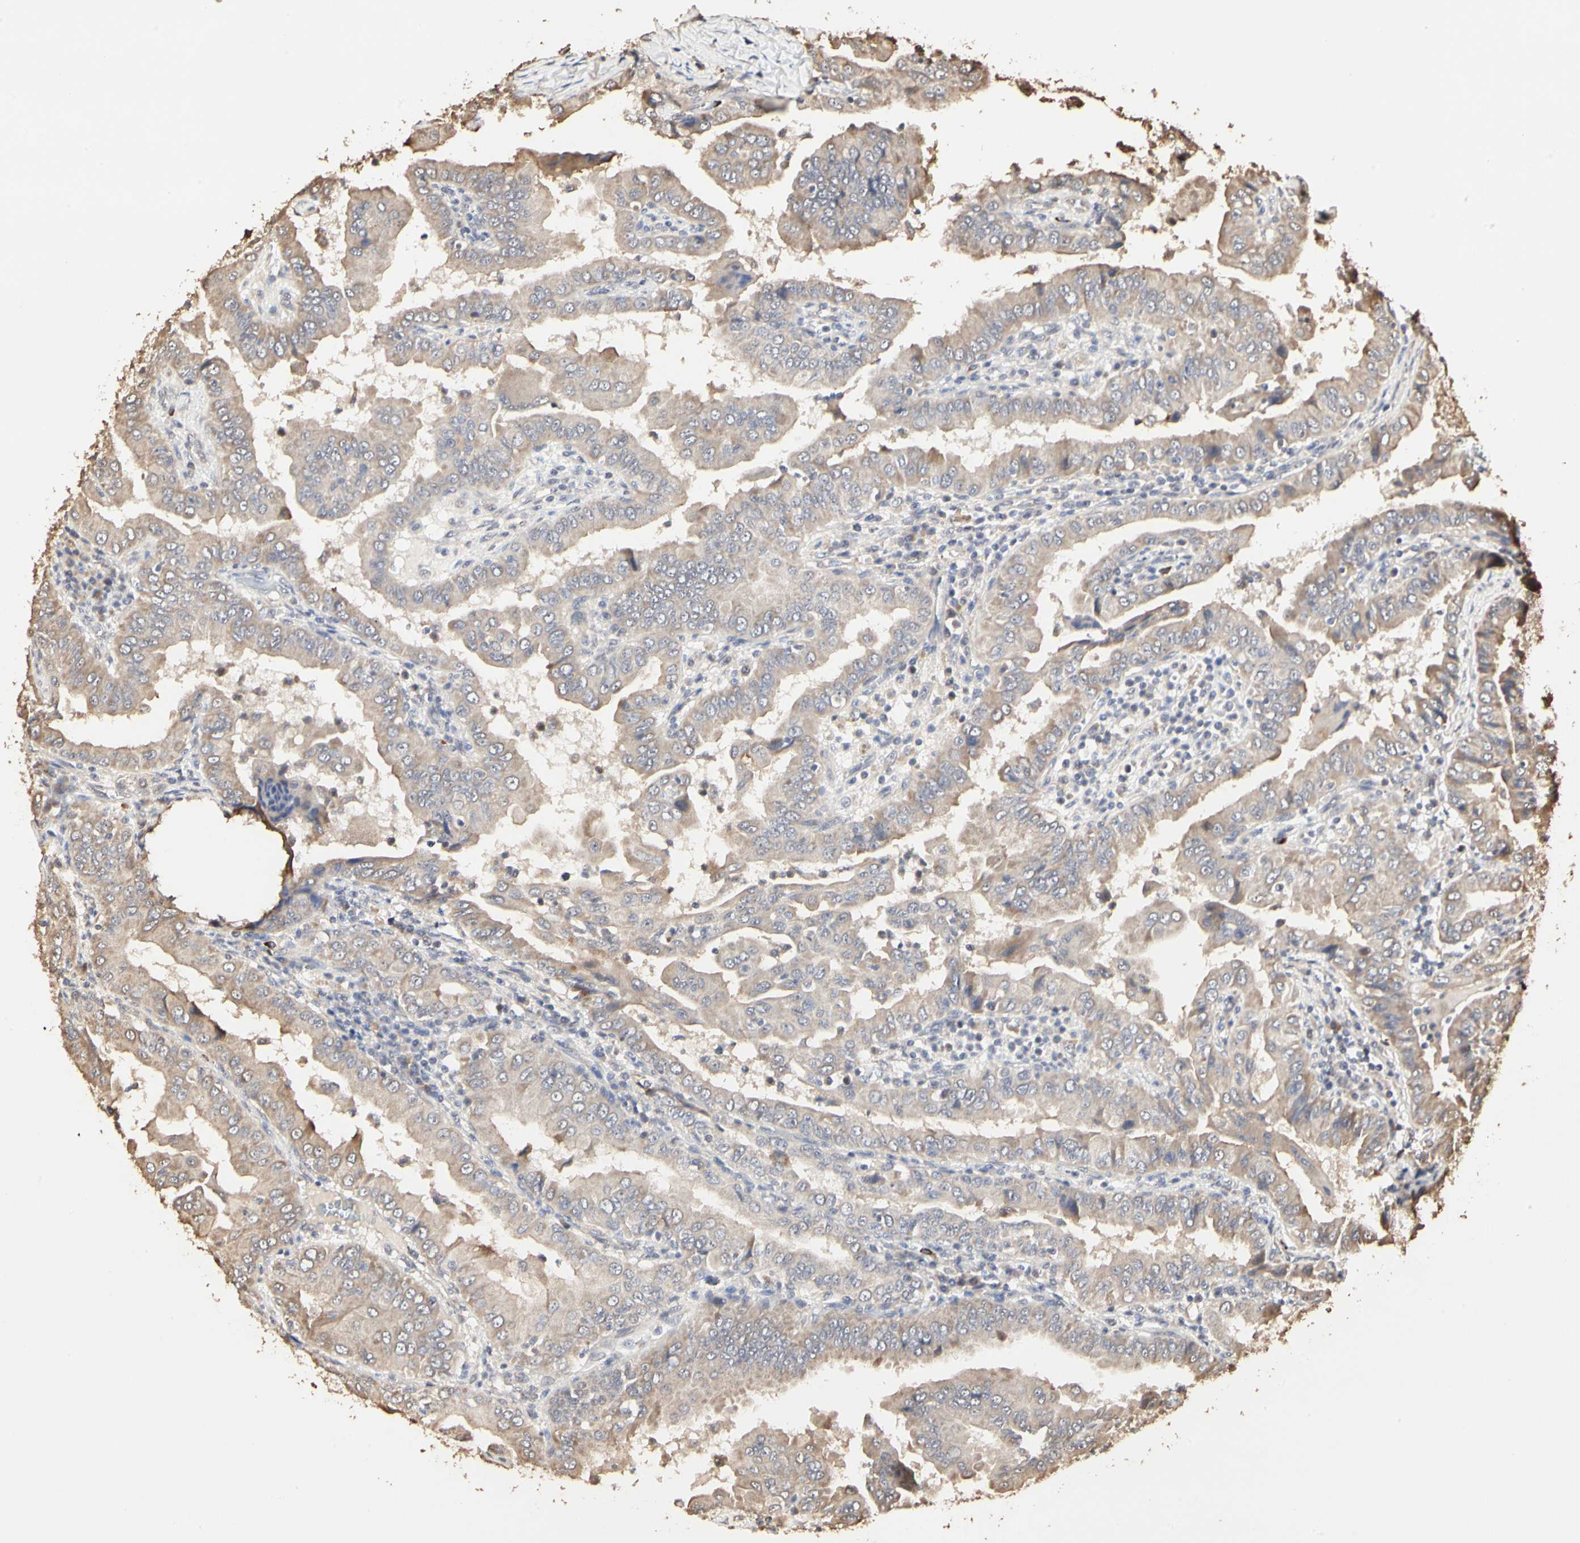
{"staining": {"intensity": "weak", "quantity": ">75%", "location": "cytoplasmic/membranous"}, "tissue": "thyroid cancer", "cell_type": "Tumor cells", "image_type": "cancer", "snomed": [{"axis": "morphology", "description": "Papillary adenocarcinoma, NOS"}, {"axis": "topography", "description": "Thyroid gland"}], "caption": "Immunohistochemistry staining of thyroid papillary adenocarcinoma, which displays low levels of weak cytoplasmic/membranous positivity in about >75% of tumor cells indicating weak cytoplasmic/membranous protein staining. The staining was performed using DAB (3,3'-diaminobenzidine) (brown) for protein detection and nuclei were counterstained in hematoxylin (blue).", "gene": "TAOK1", "patient": {"sex": "male", "age": 33}}